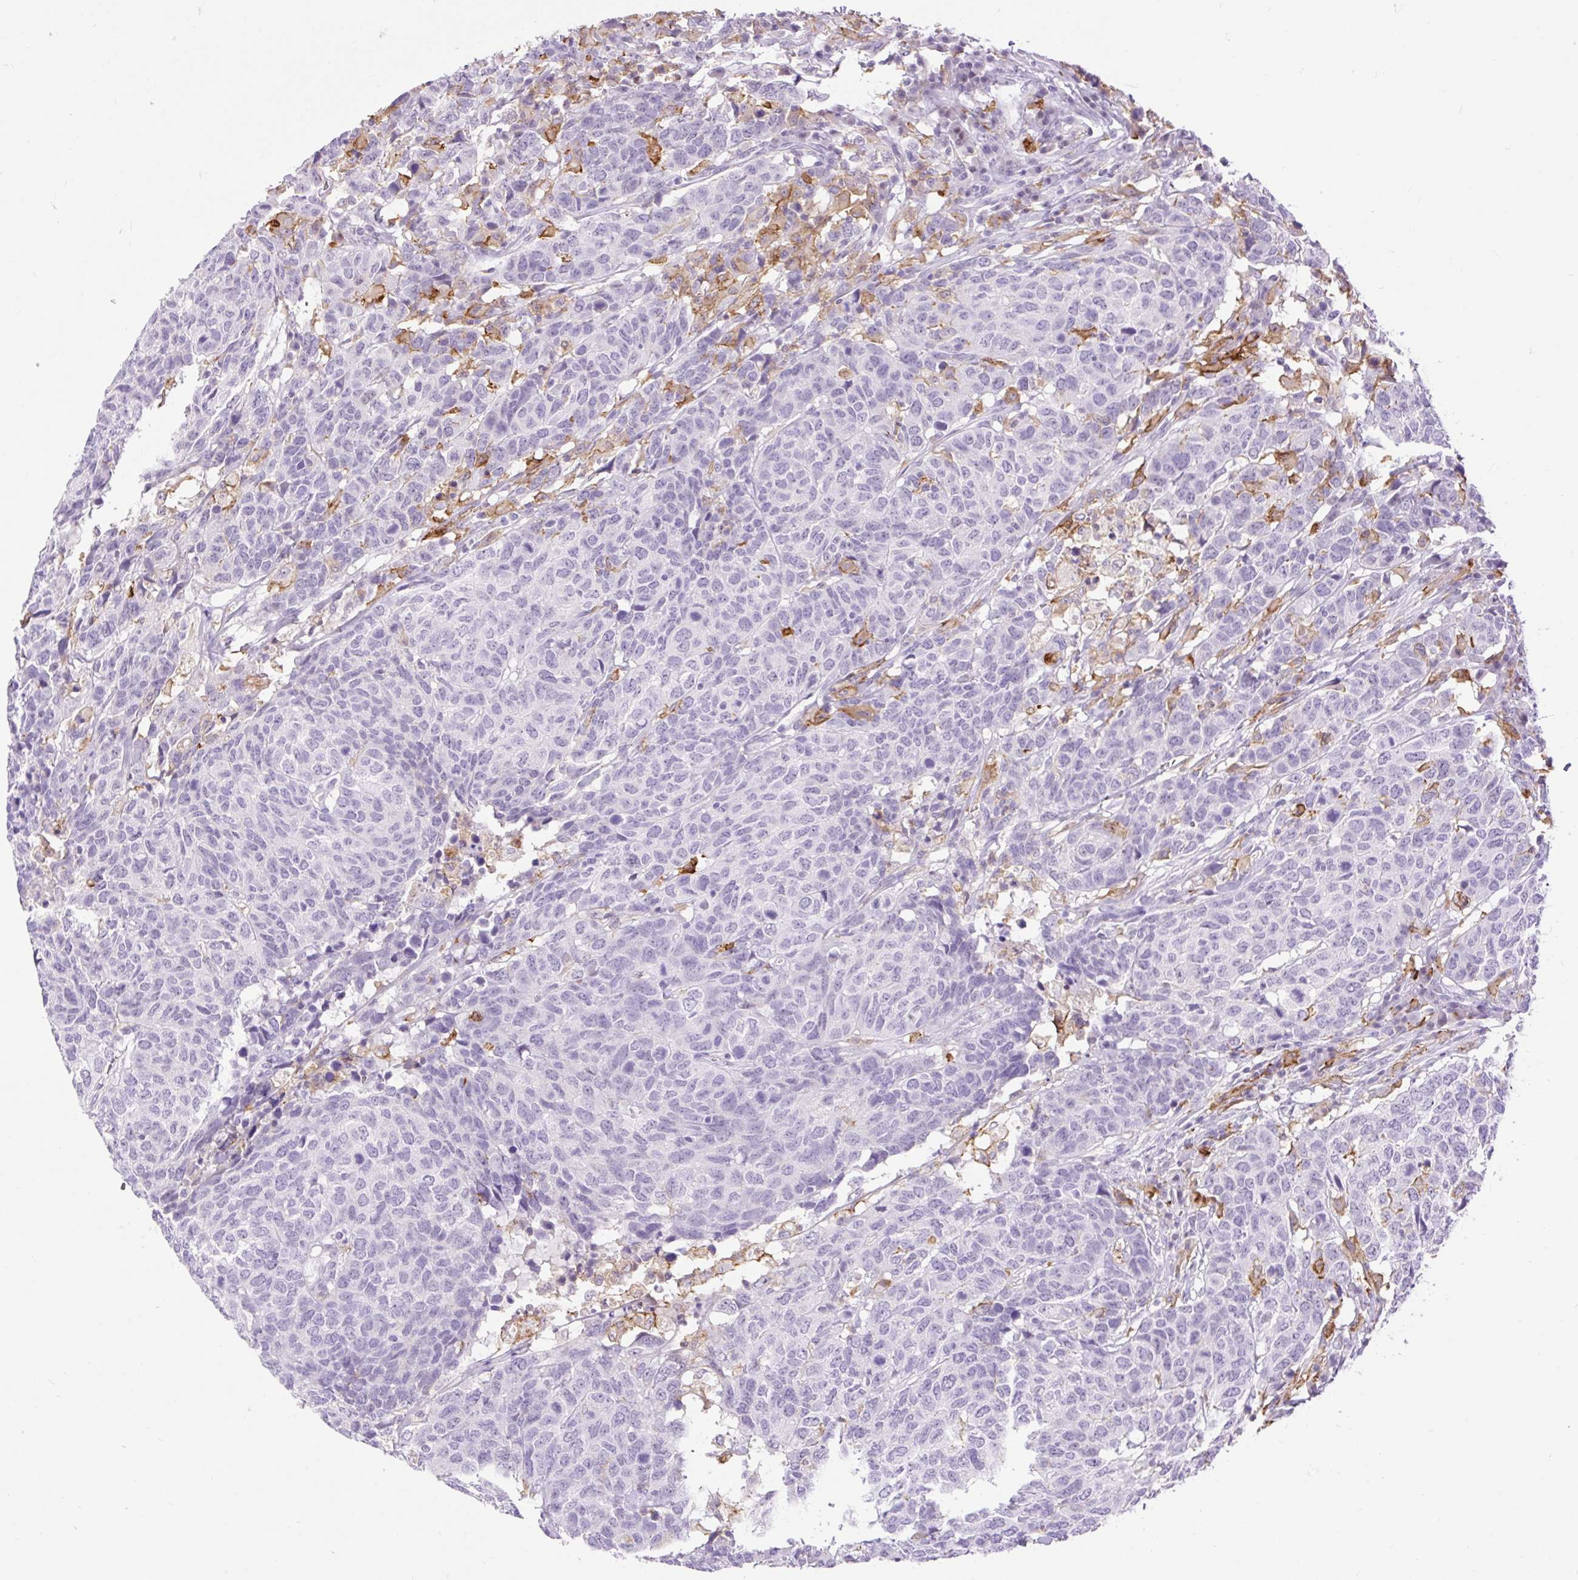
{"staining": {"intensity": "negative", "quantity": "none", "location": "none"}, "tissue": "head and neck cancer", "cell_type": "Tumor cells", "image_type": "cancer", "snomed": [{"axis": "morphology", "description": "Normal tissue, NOS"}, {"axis": "morphology", "description": "Squamous cell carcinoma, NOS"}, {"axis": "topography", "description": "Skeletal muscle"}, {"axis": "topography", "description": "Vascular tissue"}, {"axis": "topography", "description": "Peripheral nerve tissue"}, {"axis": "topography", "description": "Head-Neck"}], "caption": "Immunohistochemical staining of head and neck cancer (squamous cell carcinoma) reveals no significant positivity in tumor cells.", "gene": "SIGLEC1", "patient": {"sex": "male", "age": 66}}